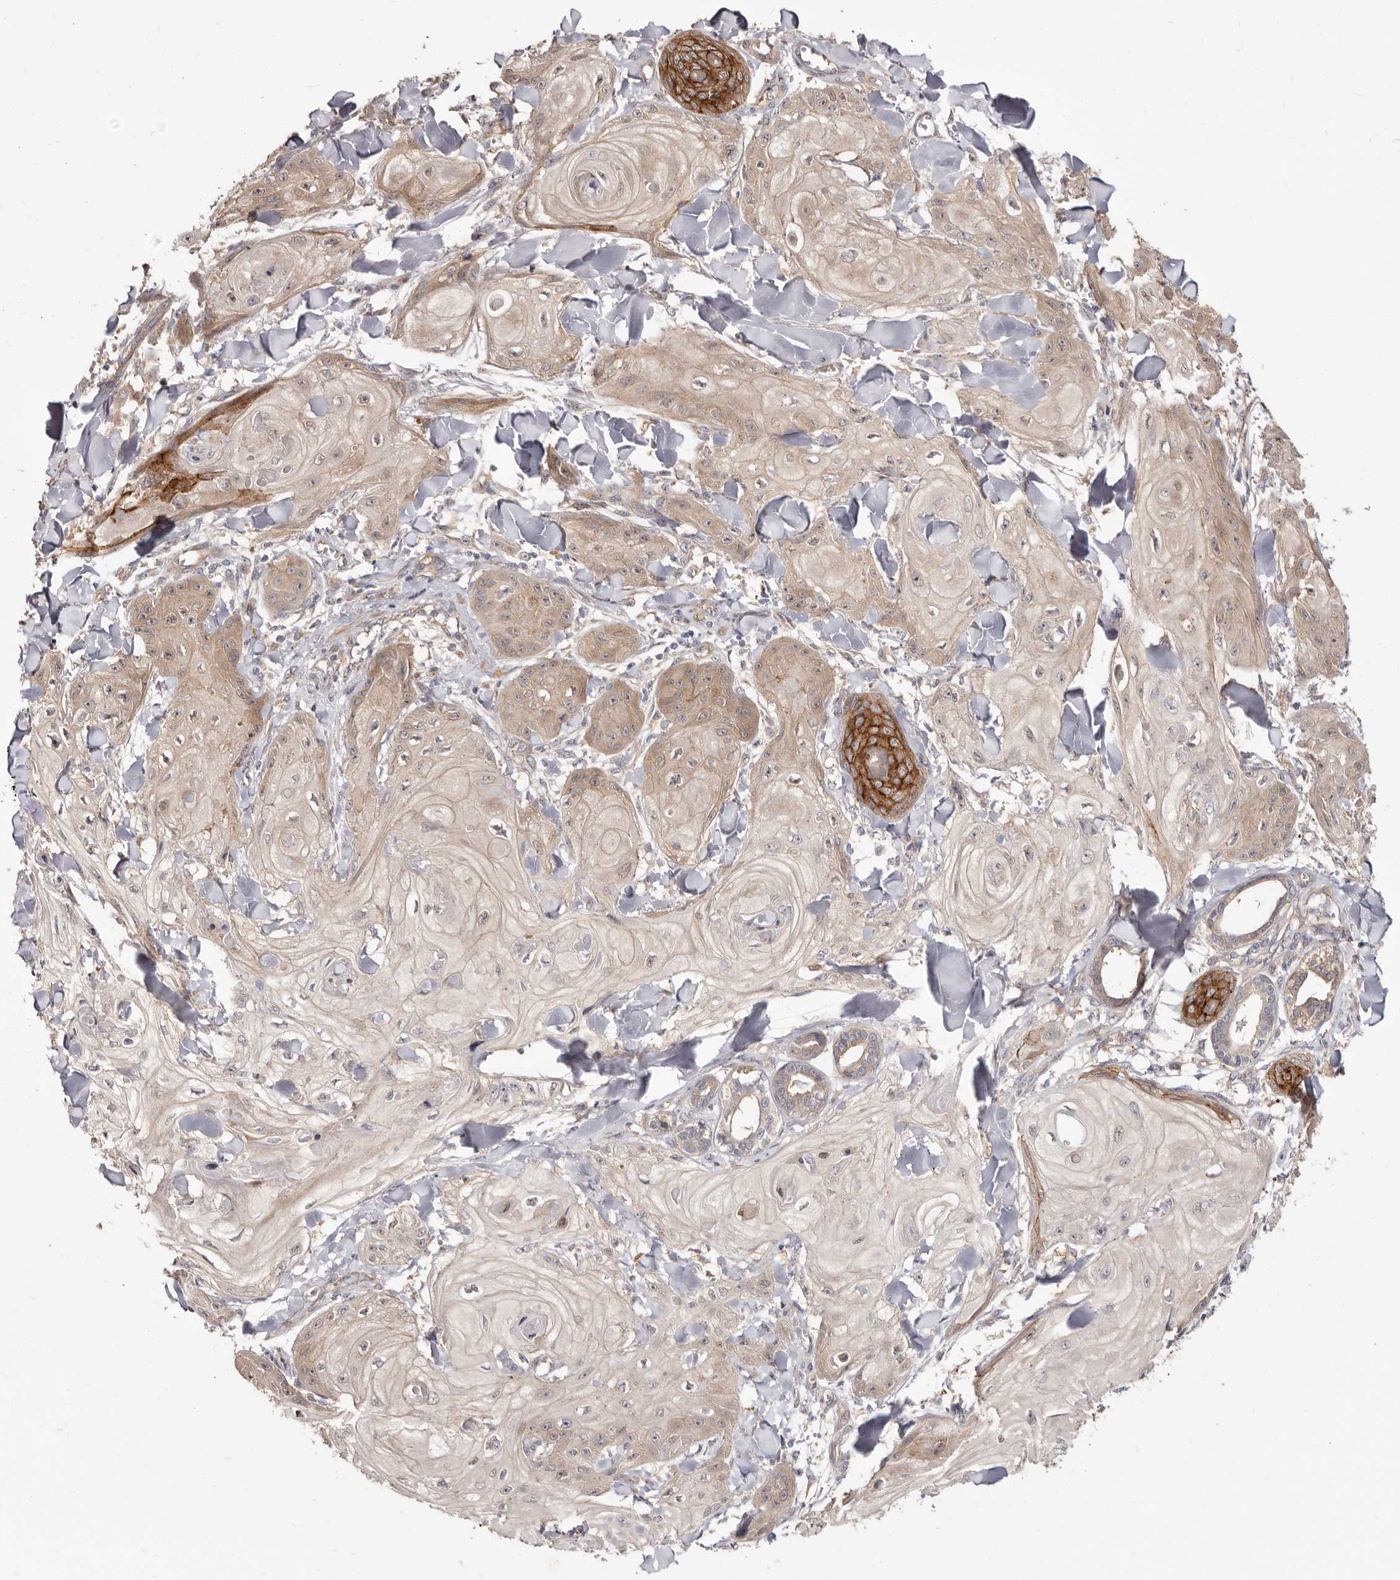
{"staining": {"intensity": "weak", "quantity": "25%-75%", "location": "cytoplasmic/membranous"}, "tissue": "skin cancer", "cell_type": "Tumor cells", "image_type": "cancer", "snomed": [{"axis": "morphology", "description": "Squamous cell carcinoma, NOS"}, {"axis": "topography", "description": "Skin"}], "caption": "Skin cancer tissue shows weak cytoplasmic/membranous expression in about 25%-75% of tumor cells, visualized by immunohistochemistry.", "gene": "GPATCH4", "patient": {"sex": "male", "age": 74}}